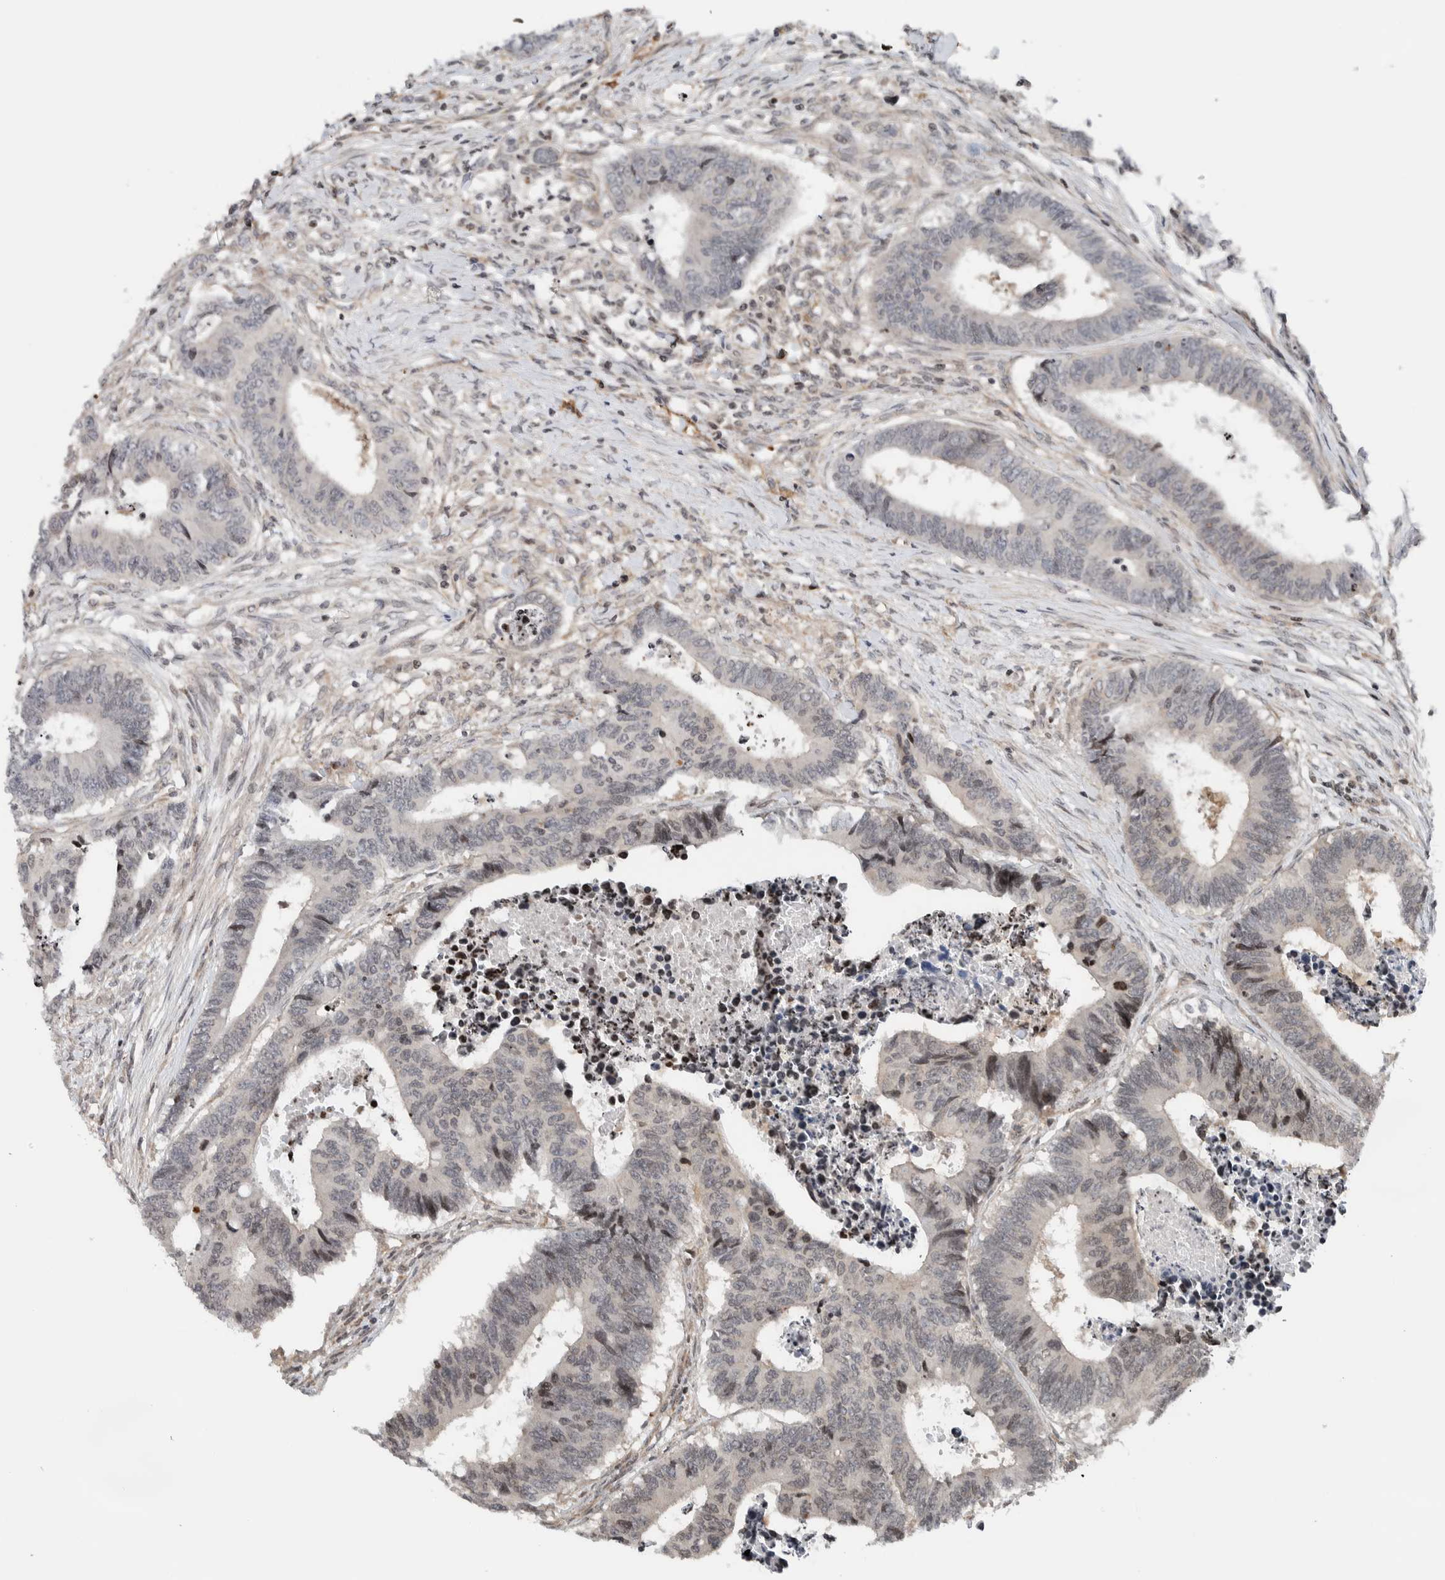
{"staining": {"intensity": "weak", "quantity": "<25%", "location": "nuclear"}, "tissue": "colorectal cancer", "cell_type": "Tumor cells", "image_type": "cancer", "snomed": [{"axis": "morphology", "description": "Adenocarcinoma, NOS"}, {"axis": "topography", "description": "Rectum"}], "caption": "An image of human colorectal cancer is negative for staining in tumor cells.", "gene": "NPLOC4", "patient": {"sex": "male", "age": 84}}